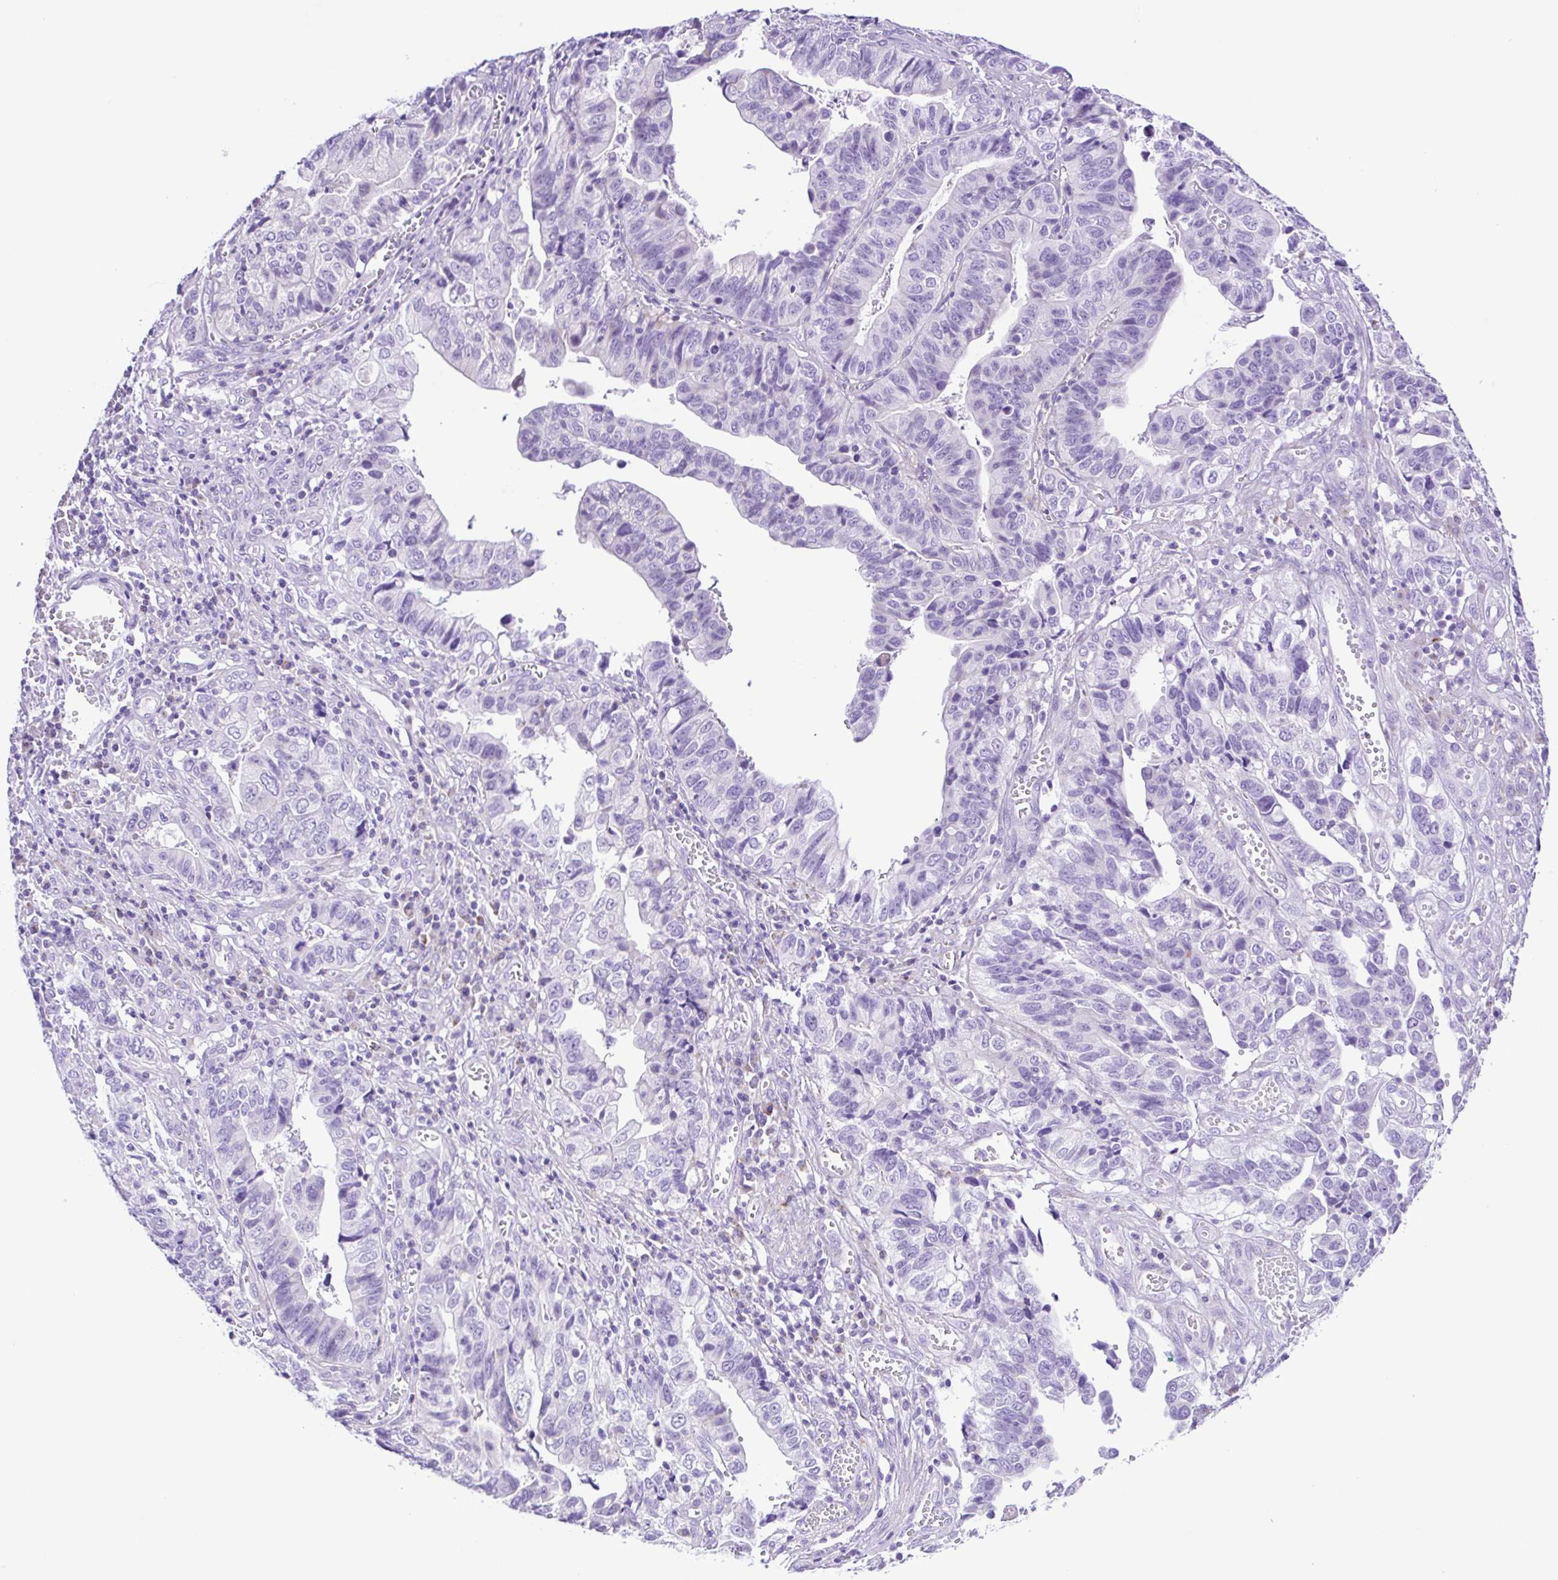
{"staining": {"intensity": "negative", "quantity": "none", "location": "none"}, "tissue": "stomach cancer", "cell_type": "Tumor cells", "image_type": "cancer", "snomed": [{"axis": "morphology", "description": "Adenocarcinoma, NOS"}, {"axis": "topography", "description": "Stomach, upper"}], "caption": "Photomicrograph shows no protein expression in tumor cells of adenocarcinoma (stomach) tissue.", "gene": "SYT1", "patient": {"sex": "female", "age": 67}}